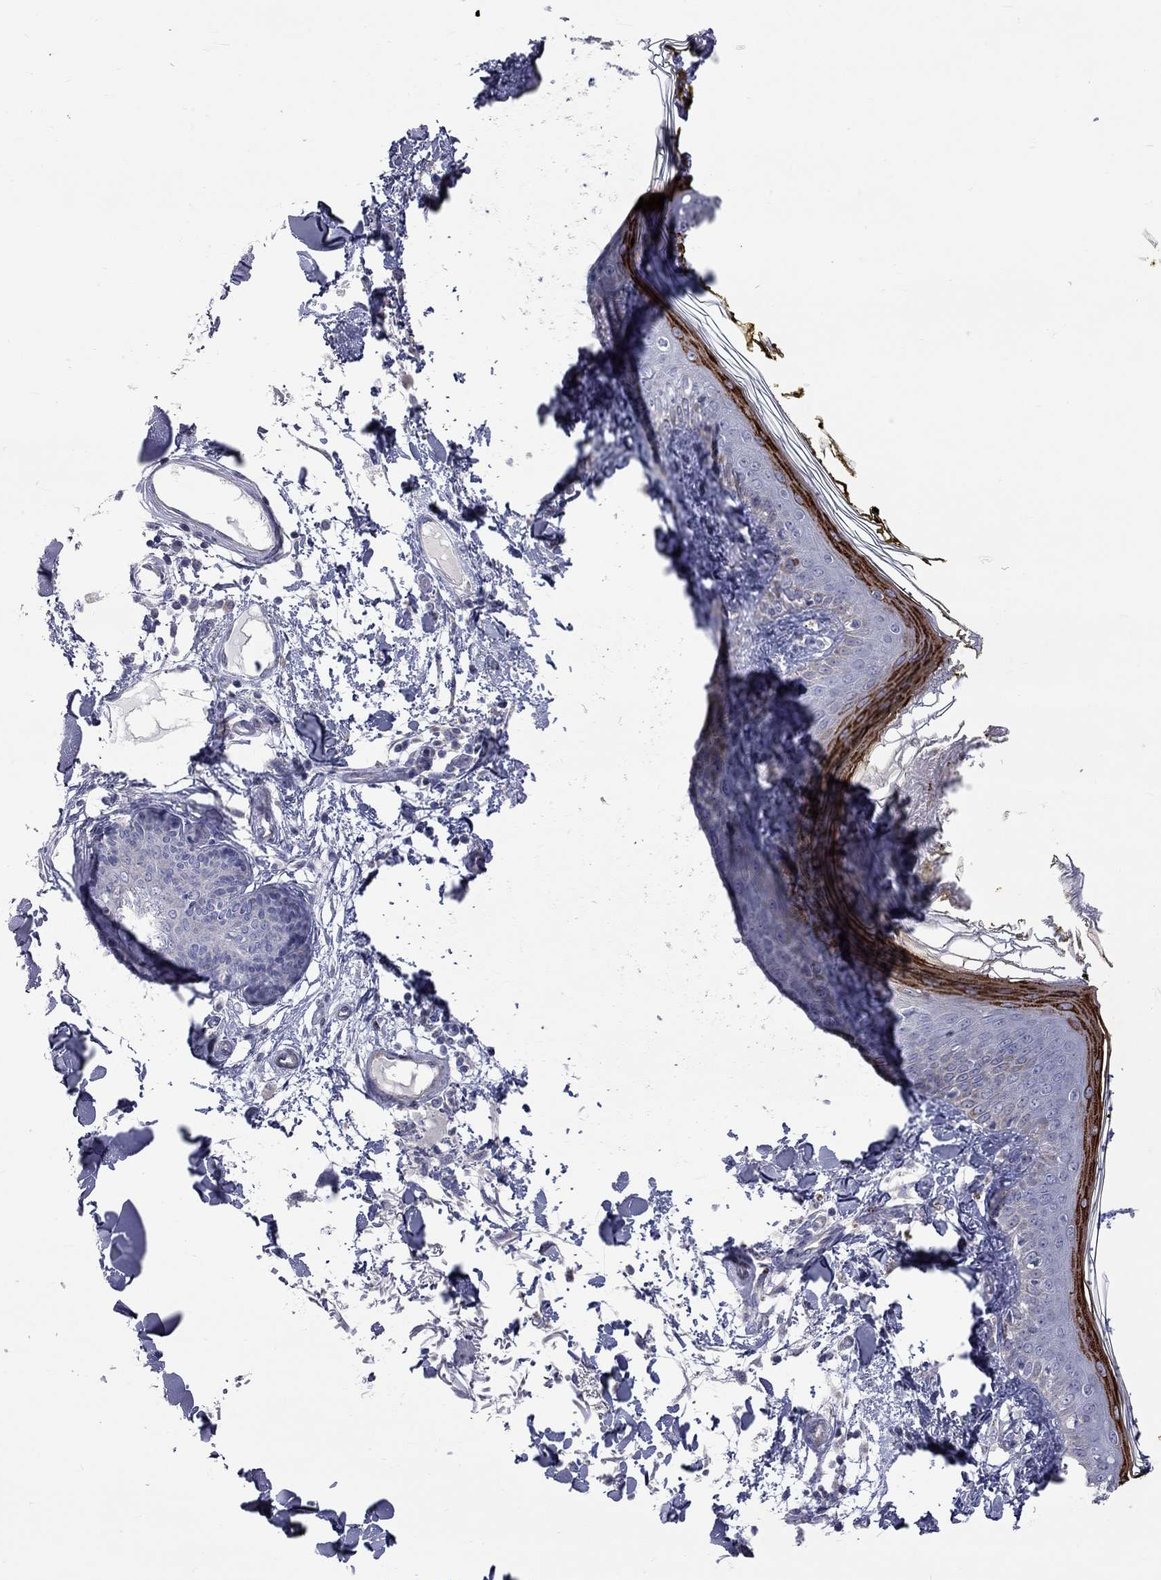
{"staining": {"intensity": "negative", "quantity": "none", "location": "none"}, "tissue": "skin", "cell_type": "Fibroblasts", "image_type": "normal", "snomed": [{"axis": "morphology", "description": "Normal tissue, NOS"}, {"axis": "topography", "description": "Skin"}], "caption": "Fibroblasts show no significant protein staining in normal skin.", "gene": "OPRK1", "patient": {"sex": "male", "age": 76}}